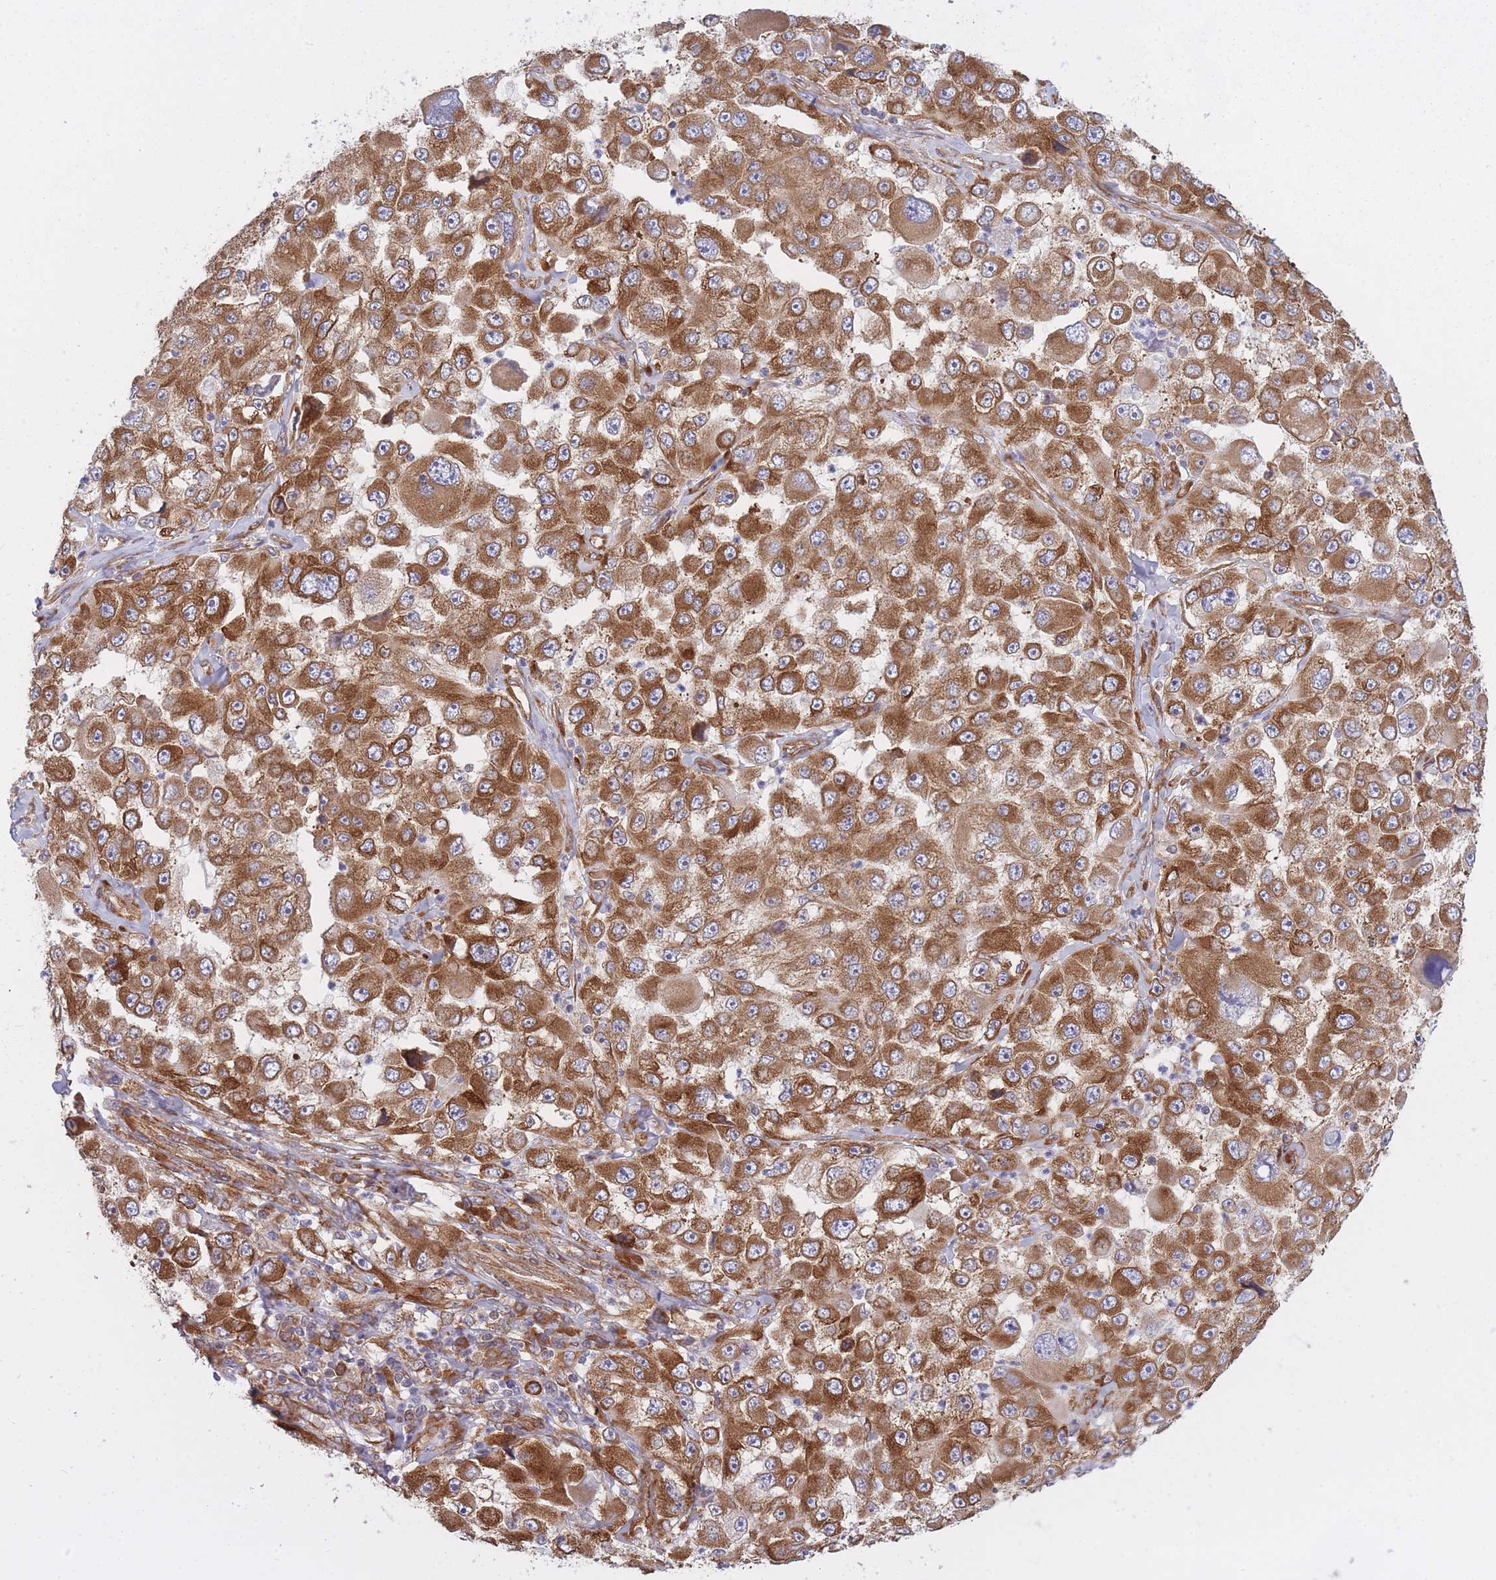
{"staining": {"intensity": "strong", "quantity": ">75%", "location": "cytoplasmic/membranous"}, "tissue": "melanoma", "cell_type": "Tumor cells", "image_type": "cancer", "snomed": [{"axis": "morphology", "description": "Malignant melanoma, Metastatic site"}, {"axis": "topography", "description": "Lymph node"}], "caption": "The histopathology image shows staining of melanoma, revealing strong cytoplasmic/membranous protein expression (brown color) within tumor cells.", "gene": "CCDC124", "patient": {"sex": "male", "age": 62}}